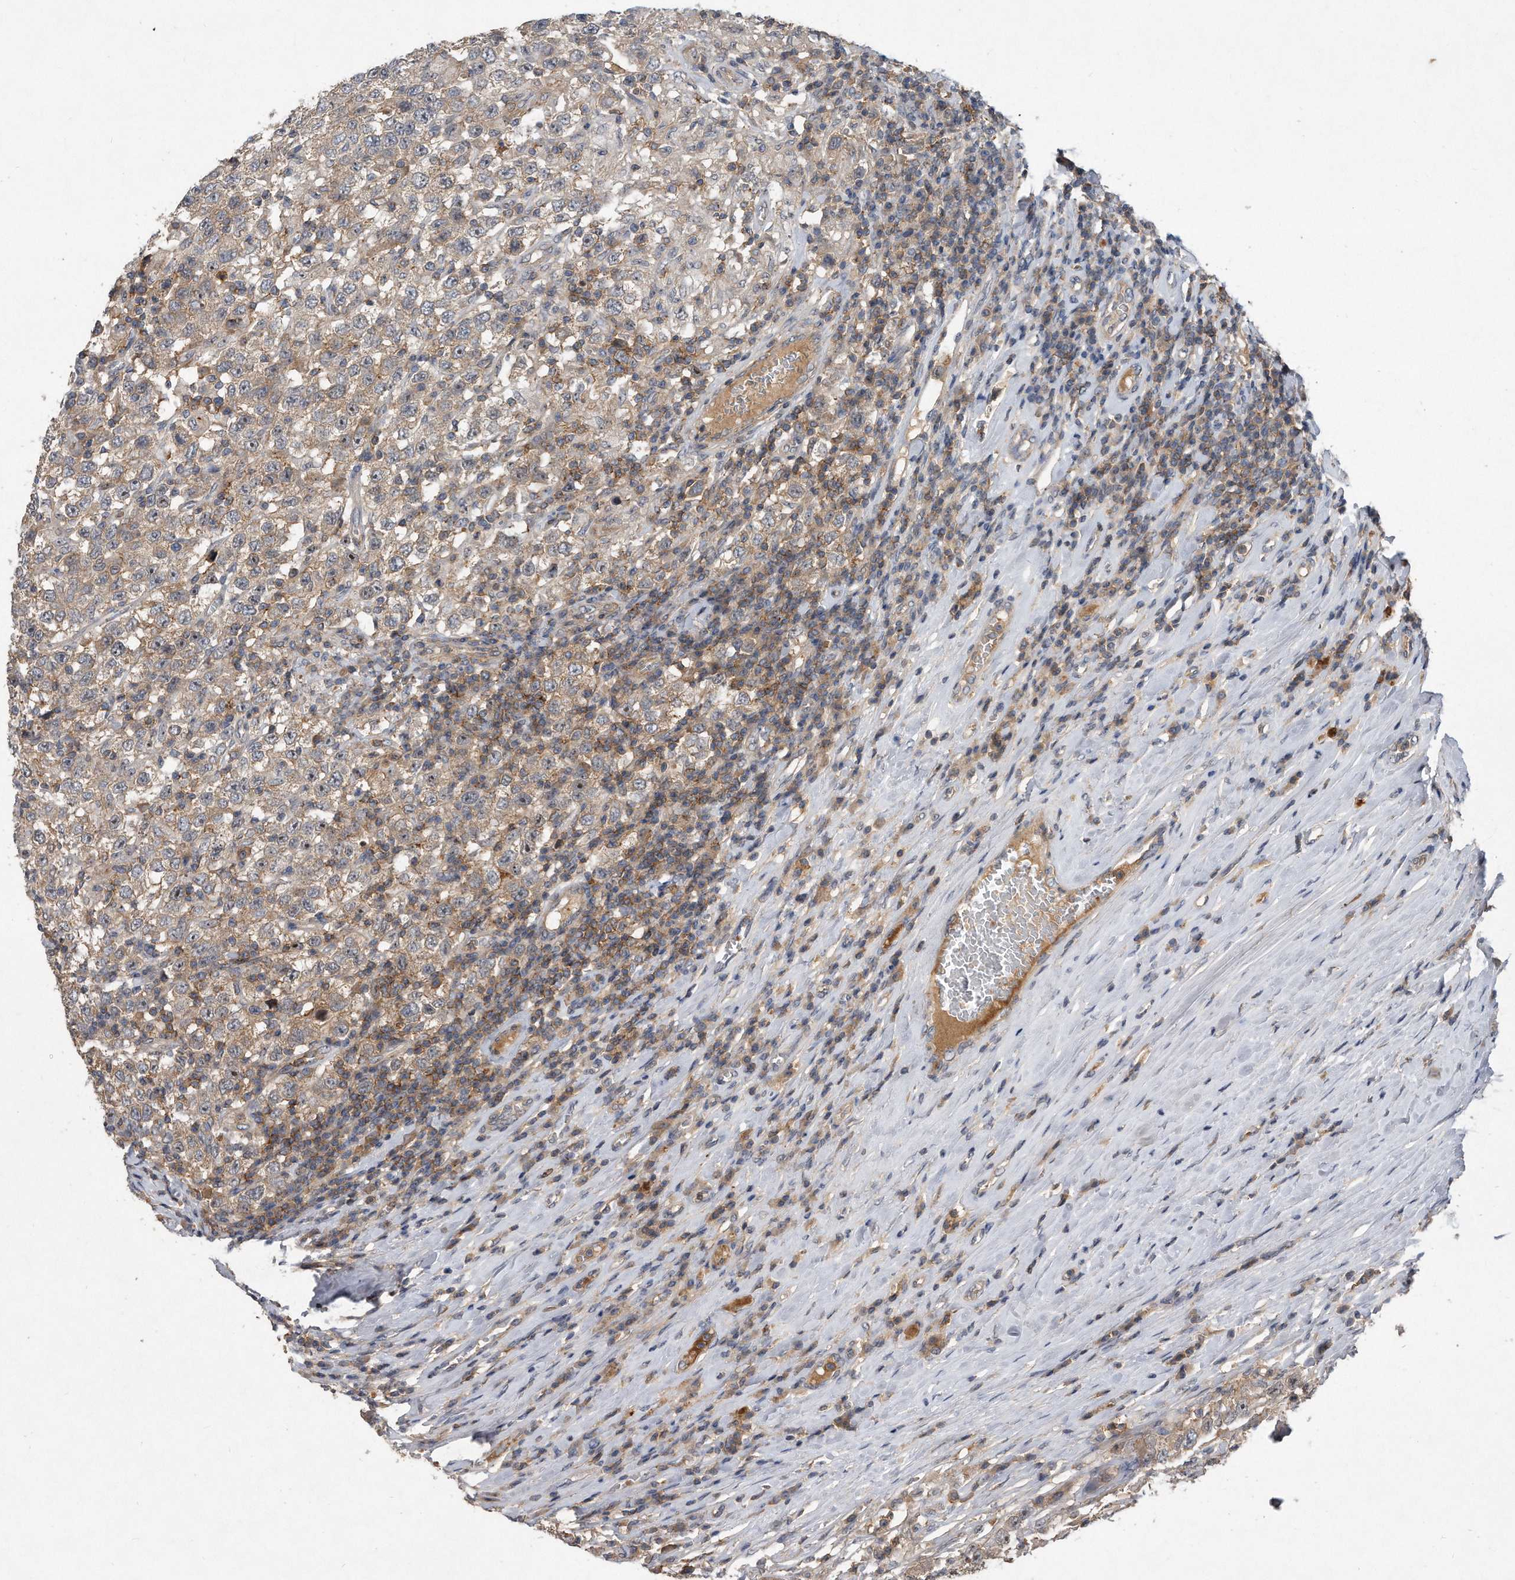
{"staining": {"intensity": "weak", "quantity": ">75%", "location": "cytoplasmic/membranous"}, "tissue": "testis cancer", "cell_type": "Tumor cells", "image_type": "cancer", "snomed": [{"axis": "morphology", "description": "Seminoma, NOS"}, {"axis": "topography", "description": "Testis"}], "caption": "Tumor cells show low levels of weak cytoplasmic/membranous positivity in about >75% of cells in testis seminoma.", "gene": "PGBD2", "patient": {"sex": "male", "age": 41}}